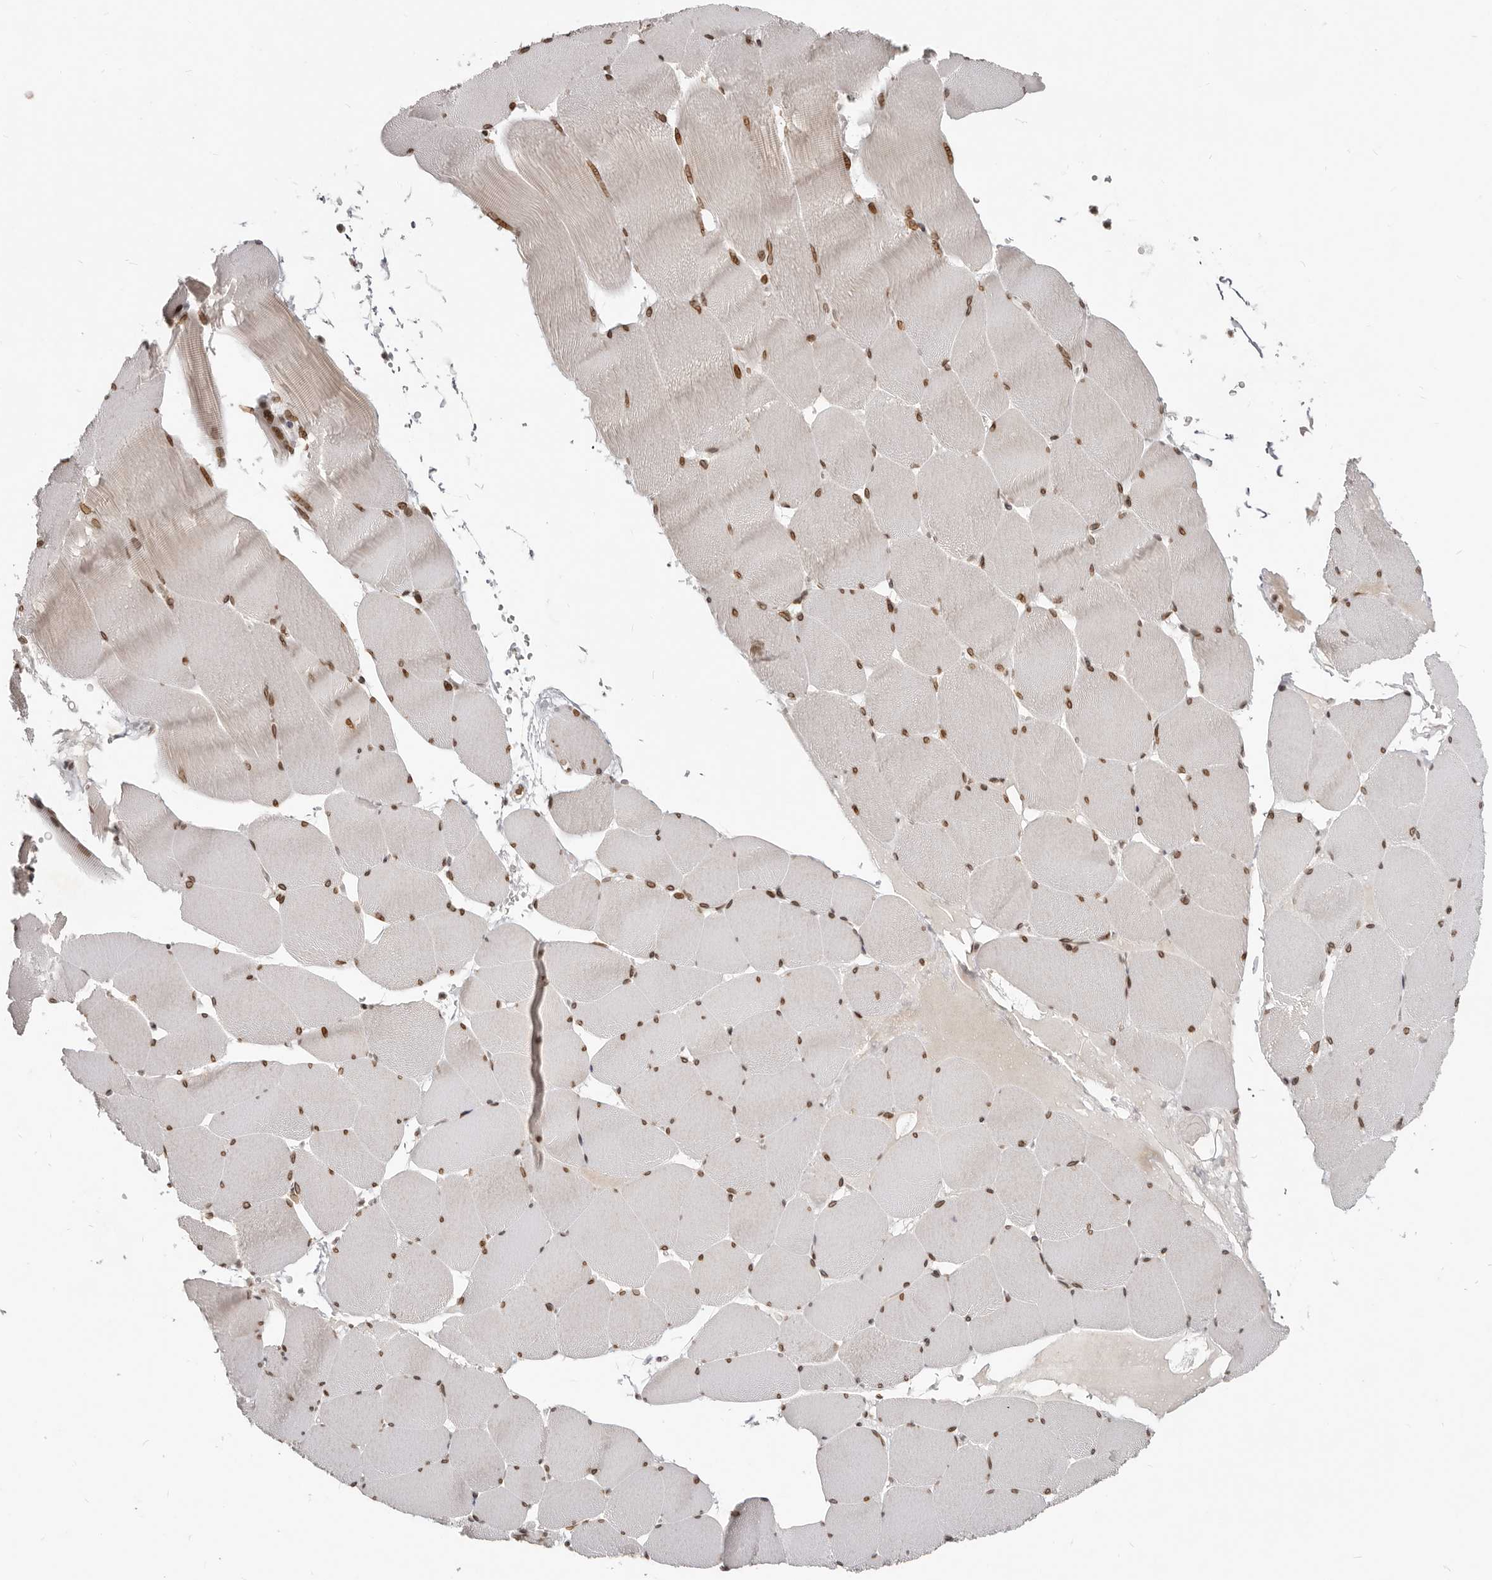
{"staining": {"intensity": "strong", "quantity": ">75%", "location": "nuclear"}, "tissue": "skeletal muscle", "cell_type": "Myocytes", "image_type": "normal", "snomed": [{"axis": "morphology", "description": "Normal tissue, NOS"}, {"axis": "topography", "description": "Skeletal muscle"}], "caption": "Immunohistochemical staining of benign human skeletal muscle displays strong nuclear protein expression in about >75% of myocytes.", "gene": "NUP153", "patient": {"sex": "male", "age": 62}}